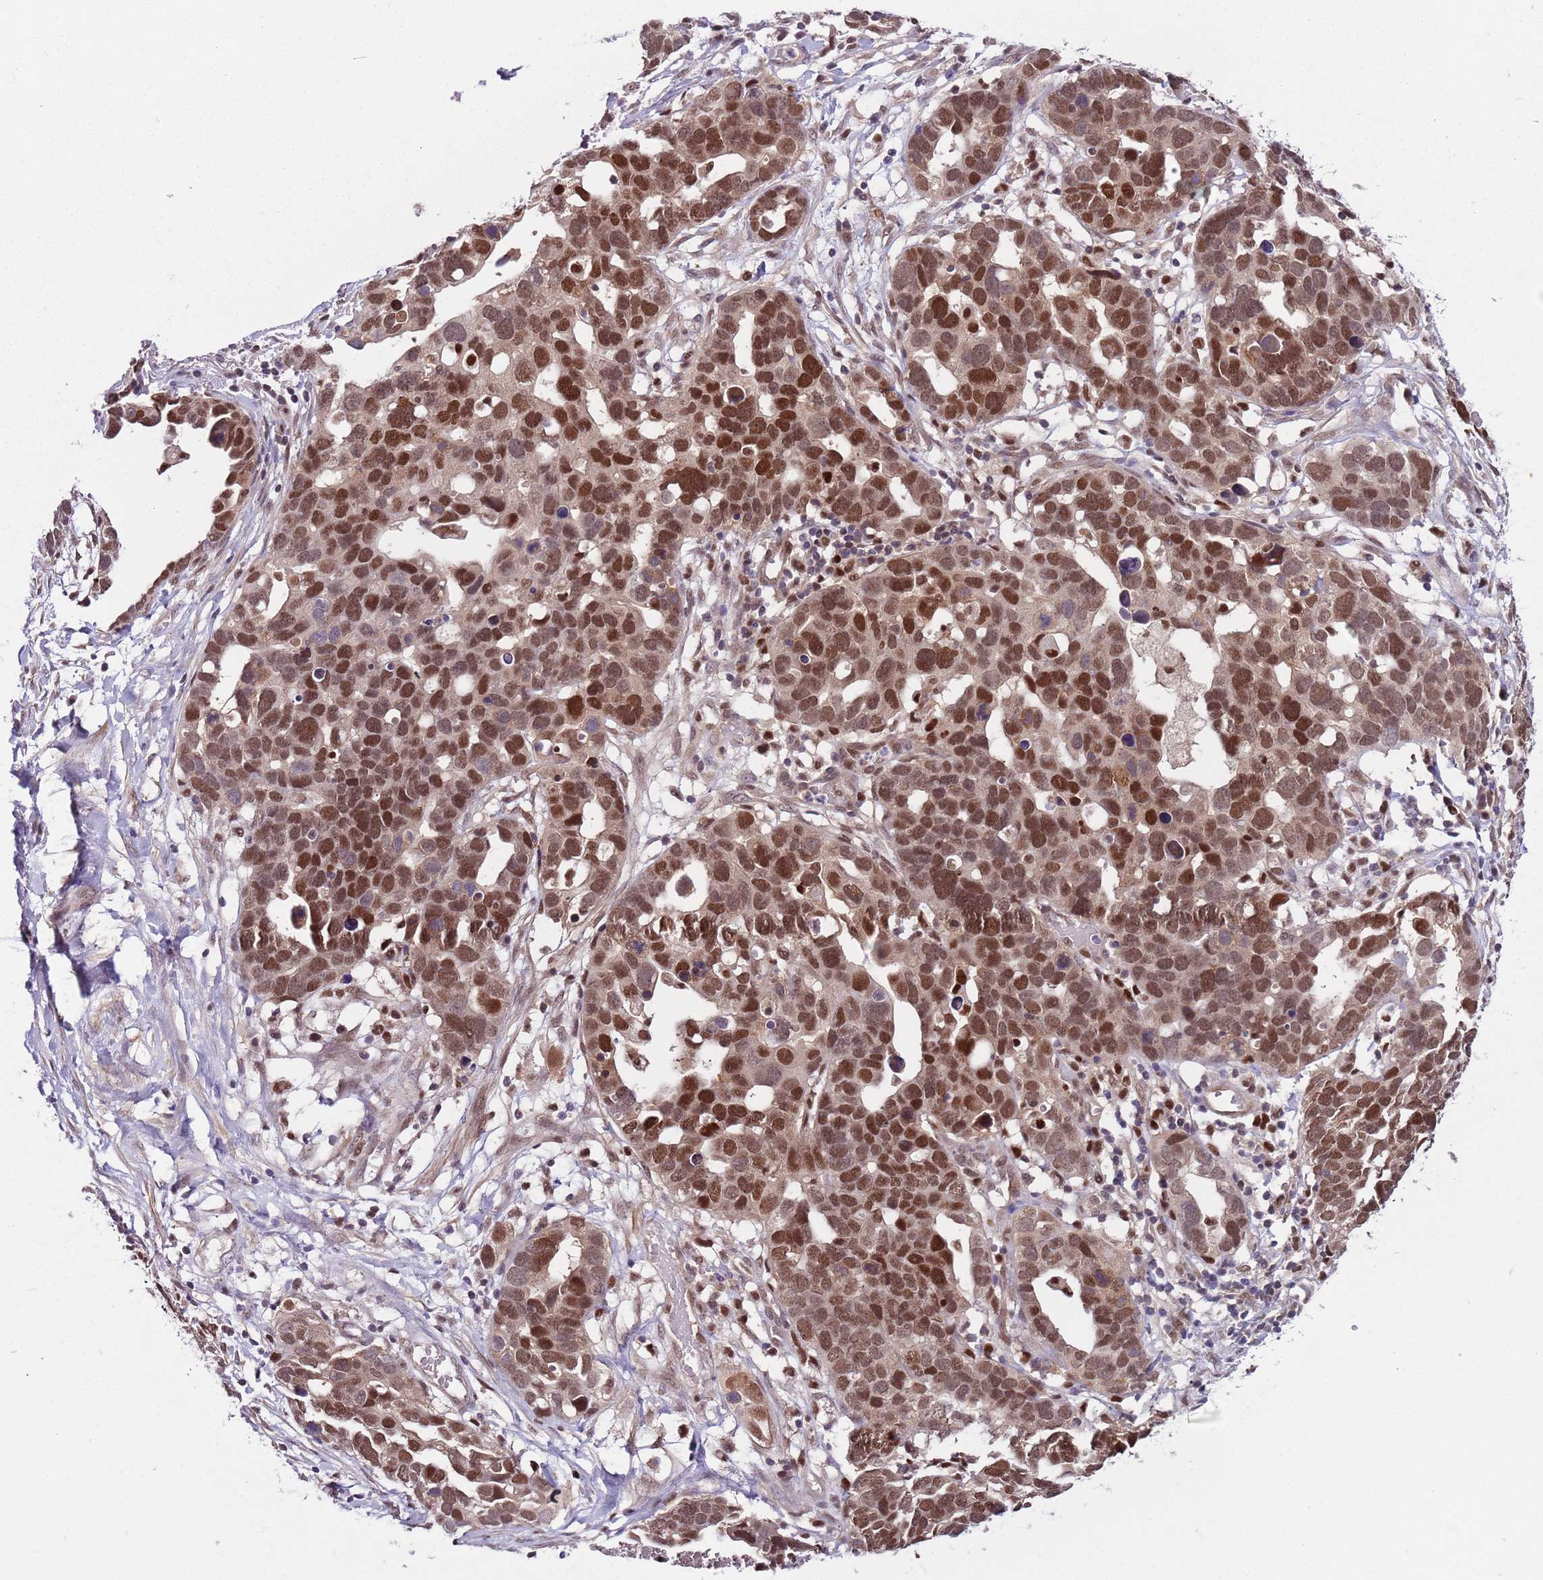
{"staining": {"intensity": "strong", "quantity": ">75%", "location": "nuclear"}, "tissue": "ovarian cancer", "cell_type": "Tumor cells", "image_type": "cancer", "snomed": [{"axis": "morphology", "description": "Cystadenocarcinoma, serous, NOS"}, {"axis": "topography", "description": "Ovary"}], "caption": "Immunohistochemical staining of ovarian cancer (serous cystadenocarcinoma) displays high levels of strong nuclear positivity in approximately >75% of tumor cells.", "gene": "RMND5B", "patient": {"sex": "female", "age": 54}}